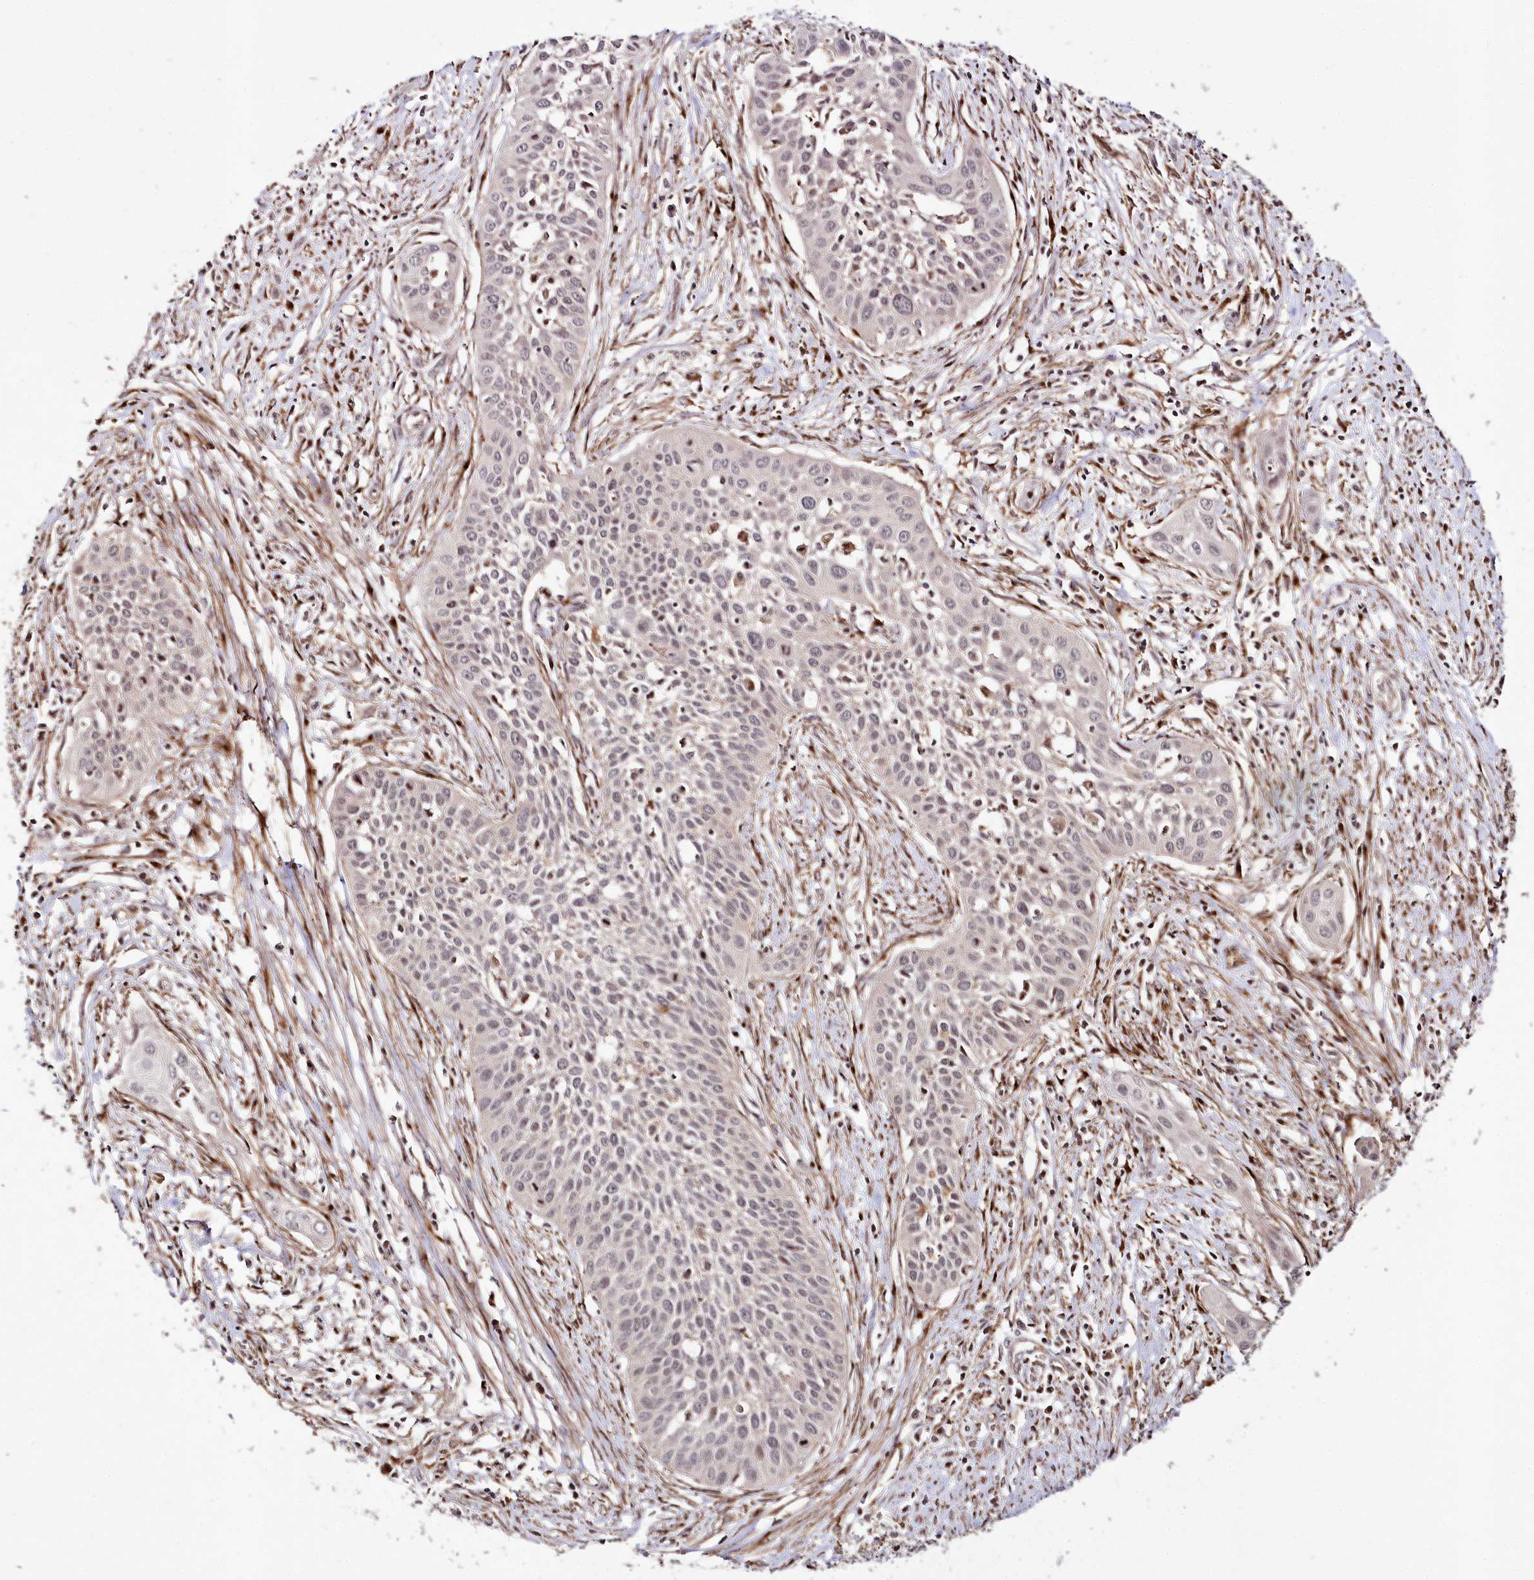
{"staining": {"intensity": "weak", "quantity": "<25%", "location": "nuclear"}, "tissue": "cervical cancer", "cell_type": "Tumor cells", "image_type": "cancer", "snomed": [{"axis": "morphology", "description": "Squamous cell carcinoma, NOS"}, {"axis": "topography", "description": "Cervix"}], "caption": "A histopathology image of squamous cell carcinoma (cervical) stained for a protein shows no brown staining in tumor cells. (DAB immunohistochemistry visualized using brightfield microscopy, high magnification).", "gene": "HOXC8", "patient": {"sex": "female", "age": 34}}